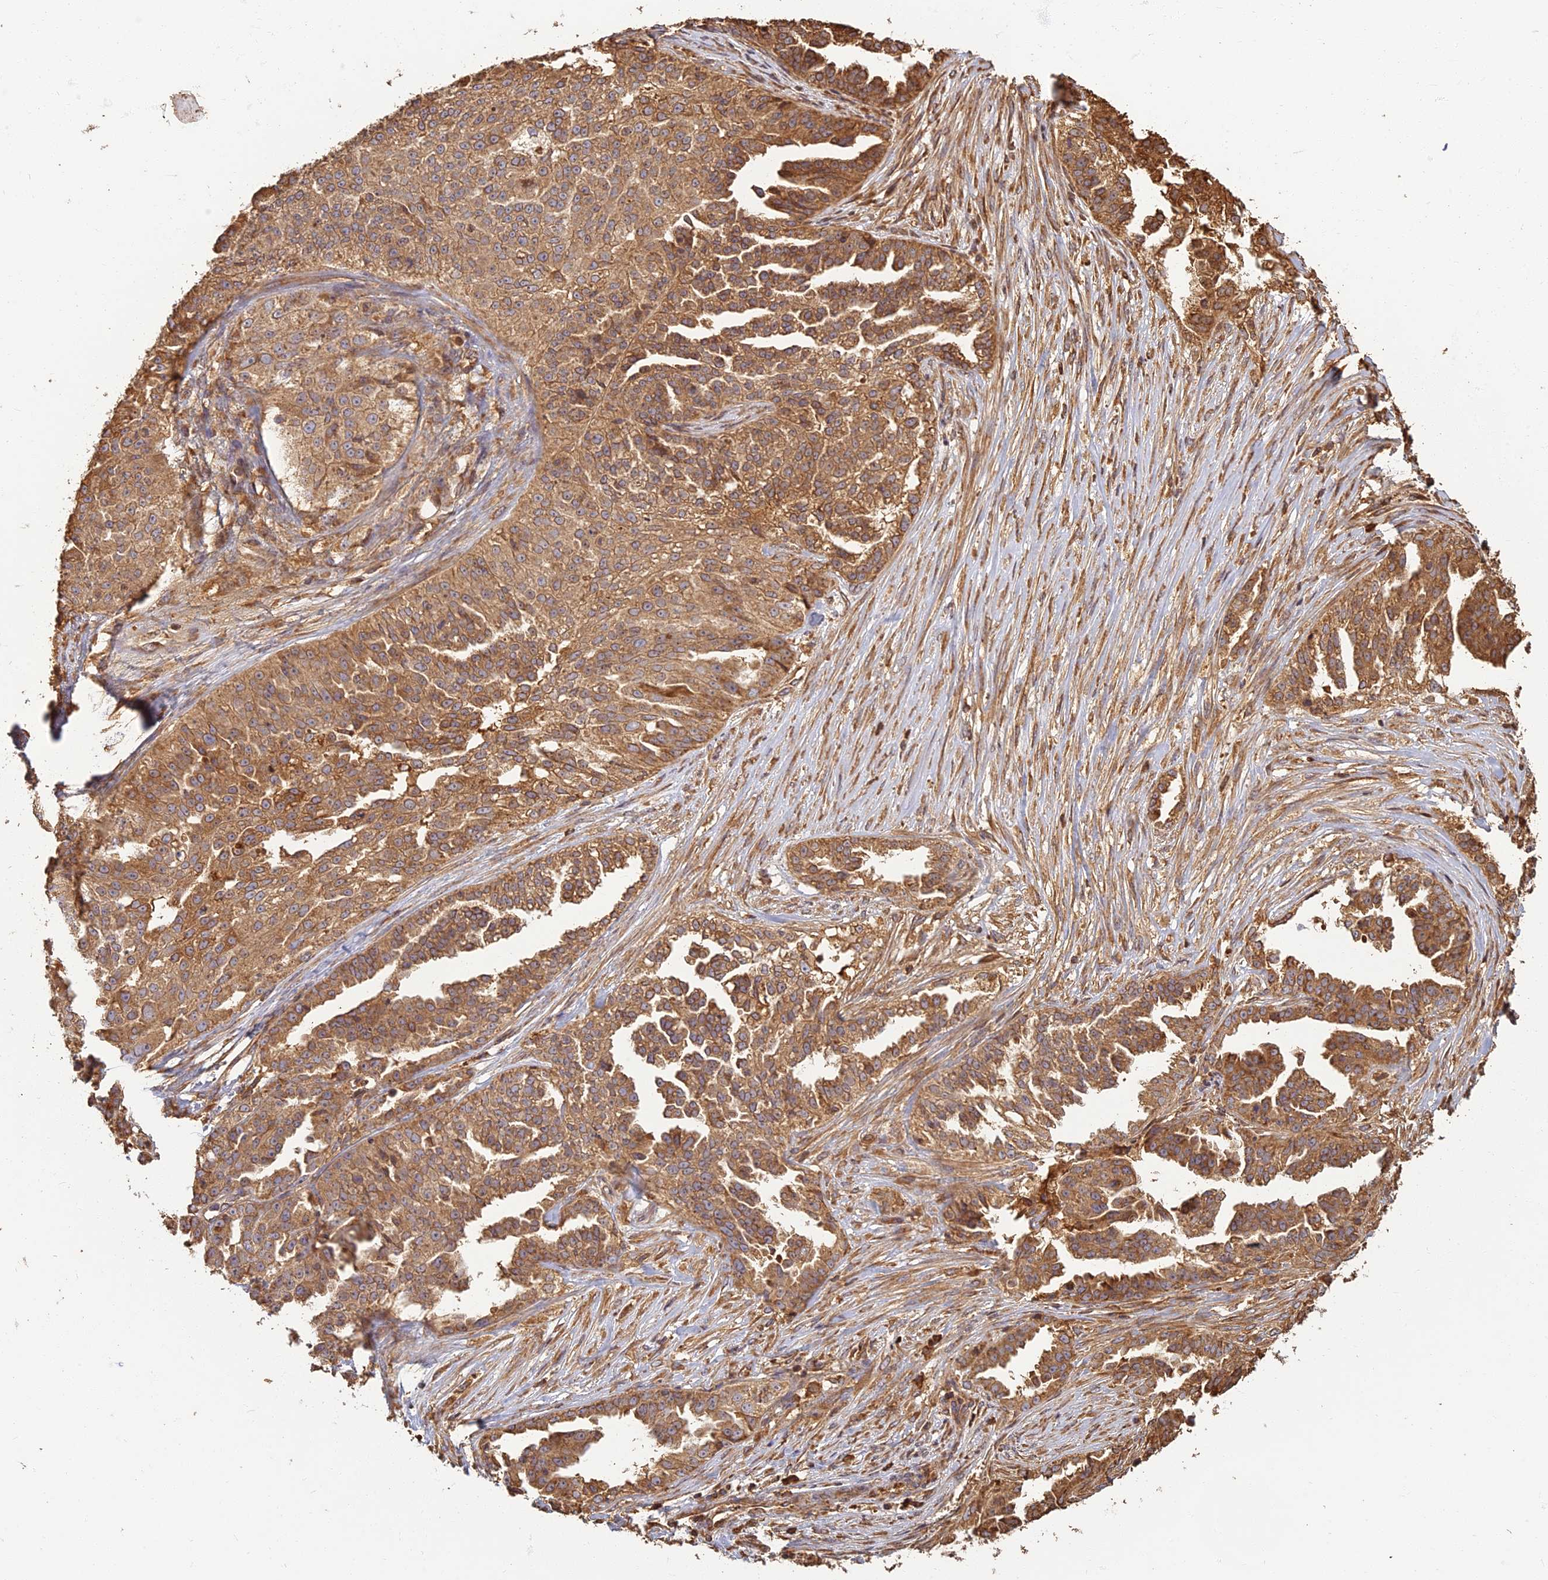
{"staining": {"intensity": "moderate", "quantity": ">75%", "location": "cytoplasmic/membranous"}, "tissue": "ovarian cancer", "cell_type": "Tumor cells", "image_type": "cancer", "snomed": [{"axis": "morphology", "description": "Cystadenocarcinoma, serous, NOS"}, {"axis": "topography", "description": "Ovary"}], "caption": "Protein staining of ovarian cancer tissue displays moderate cytoplasmic/membranous staining in approximately >75% of tumor cells. (IHC, brightfield microscopy, high magnification).", "gene": "CORO1C", "patient": {"sex": "female", "age": 58}}